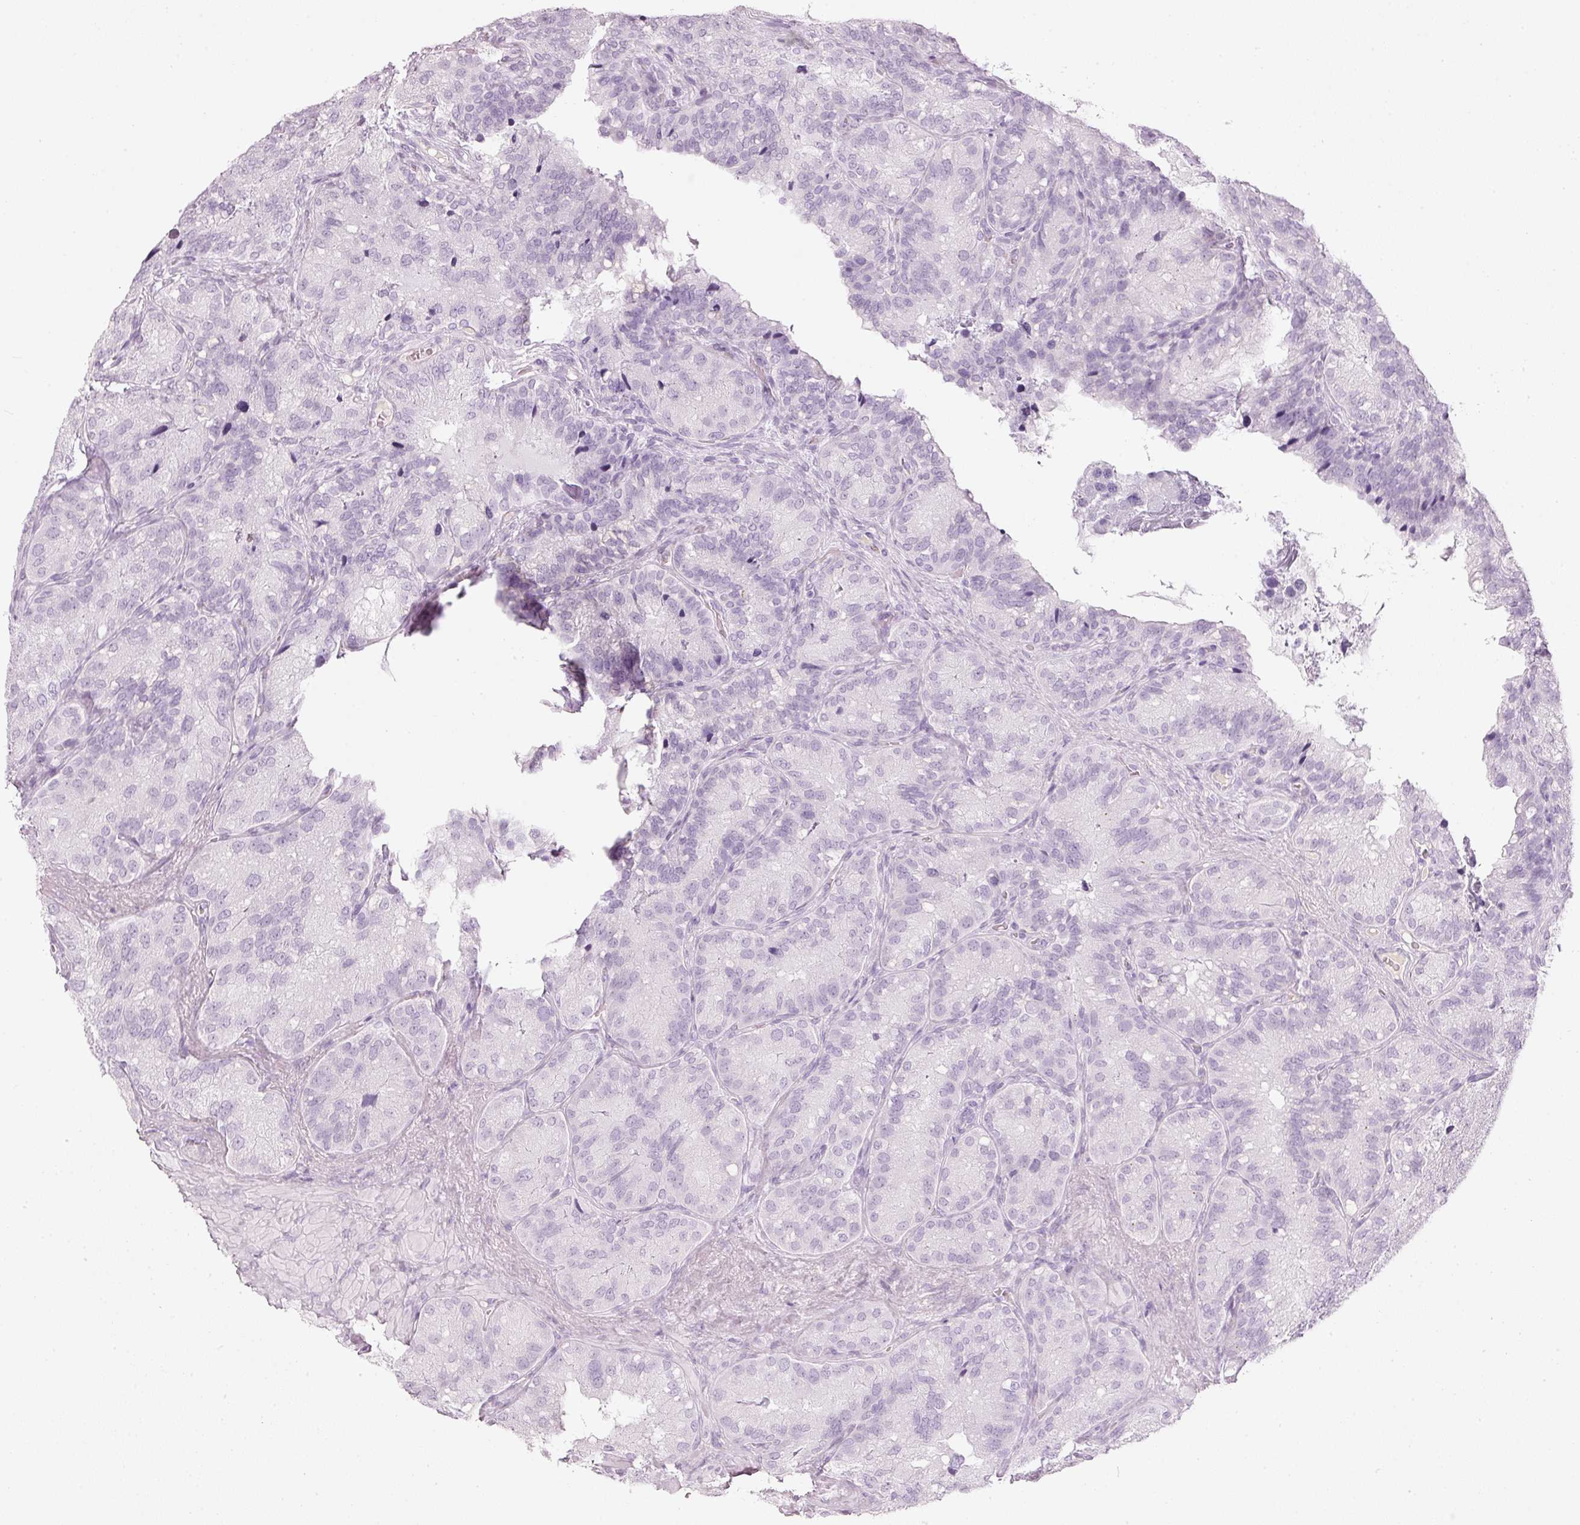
{"staining": {"intensity": "negative", "quantity": "none", "location": "none"}, "tissue": "seminal vesicle", "cell_type": "Glandular cells", "image_type": "normal", "snomed": [{"axis": "morphology", "description": "Normal tissue, NOS"}, {"axis": "topography", "description": "Seminal veicle"}], "caption": "Protein analysis of unremarkable seminal vesicle displays no significant expression in glandular cells. (DAB immunohistochemistry (IHC) with hematoxylin counter stain).", "gene": "VCAM1", "patient": {"sex": "male", "age": 69}}